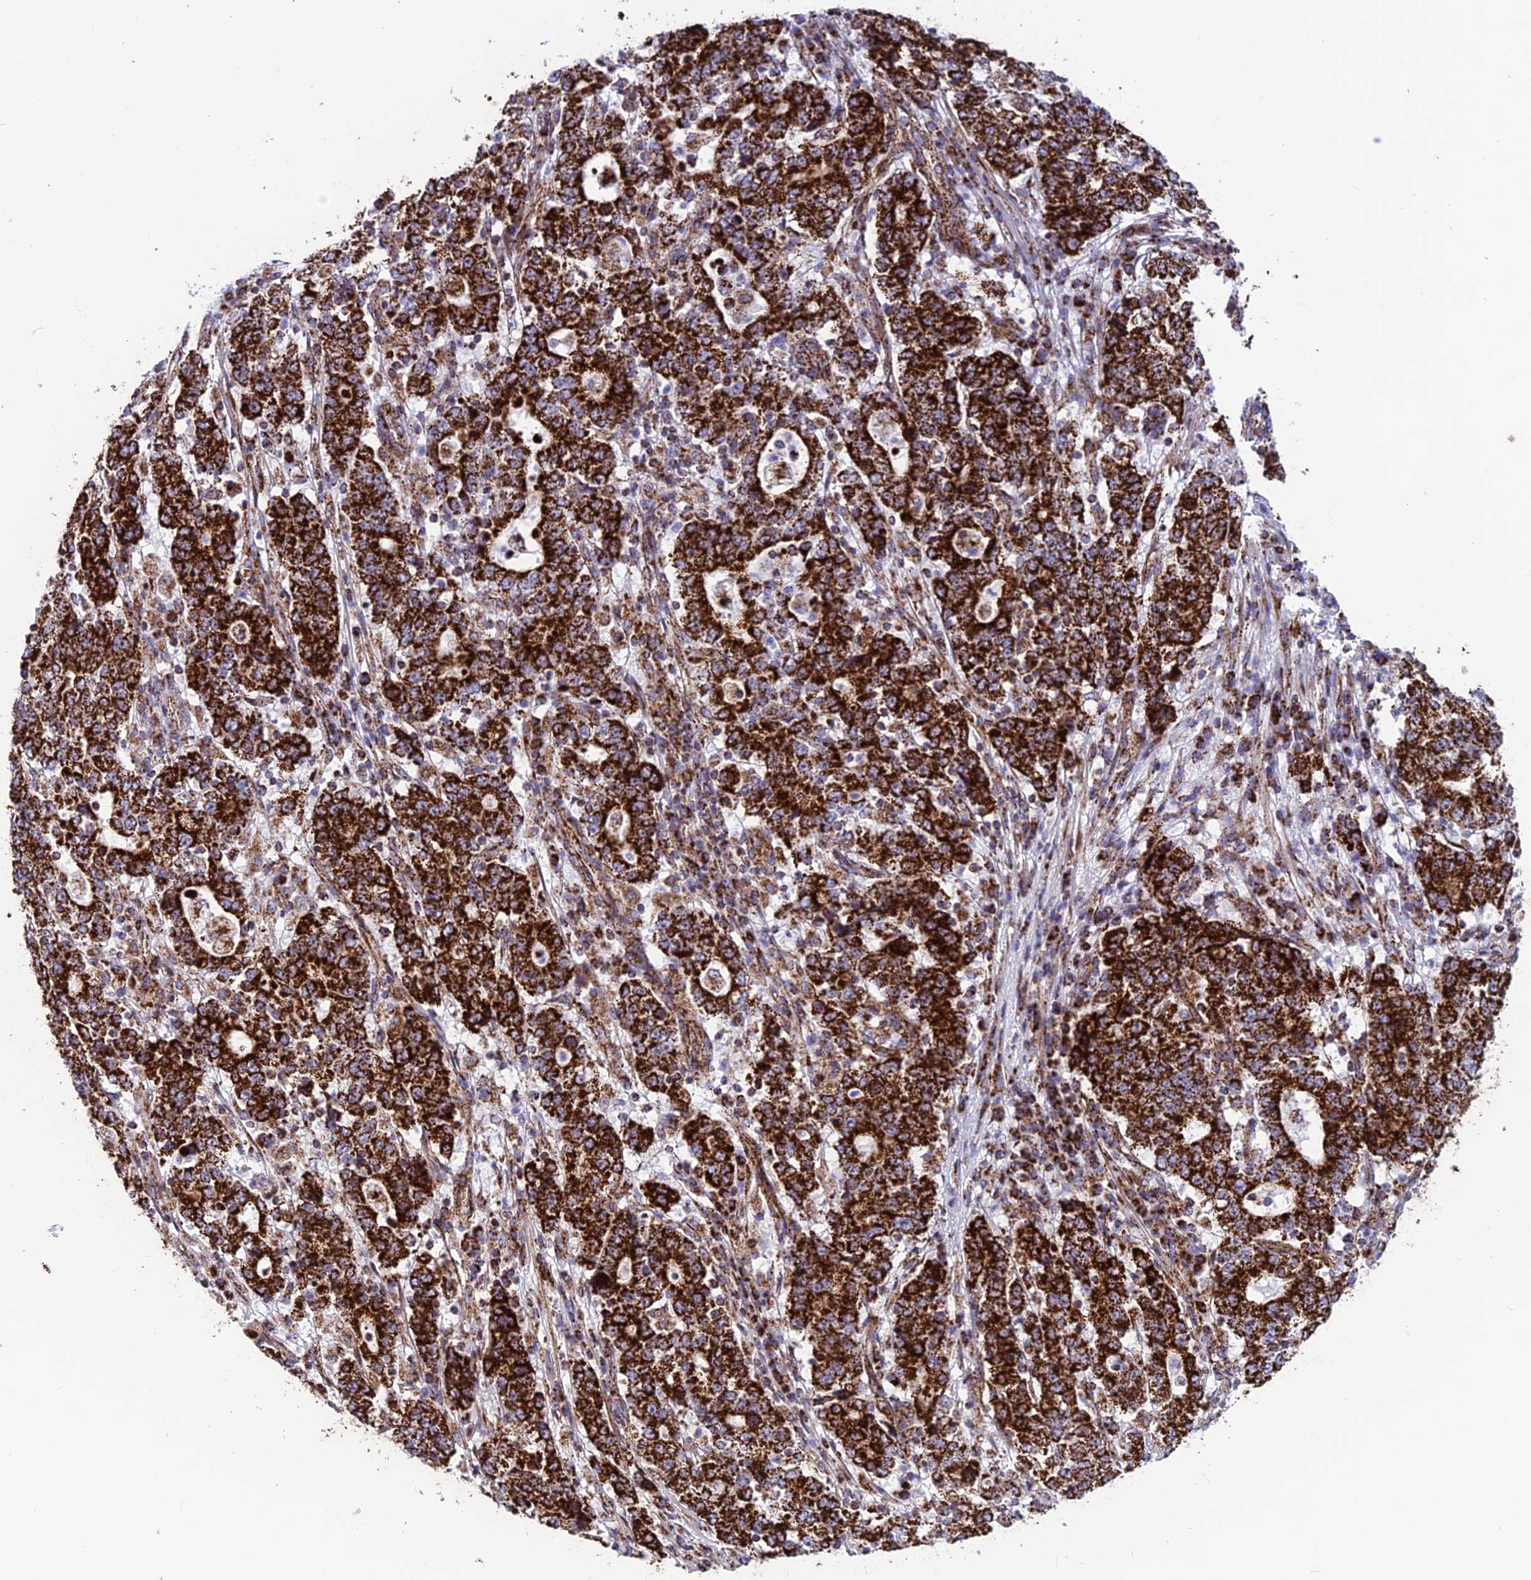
{"staining": {"intensity": "strong", "quantity": ">75%", "location": "cytoplasmic/membranous"}, "tissue": "stomach cancer", "cell_type": "Tumor cells", "image_type": "cancer", "snomed": [{"axis": "morphology", "description": "Adenocarcinoma, NOS"}, {"axis": "topography", "description": "Stomach"}], "caption": "DAB (3,3'-diaminobenzidine) immunohistochemical staining of adenocarcinoma (stomach) exhibits strong cytoplasmic/membranous protein staining in approximately >75% of tumor cells.", "gene": "MRPS18B", "patient": {"sex": "male", "age": 59}}